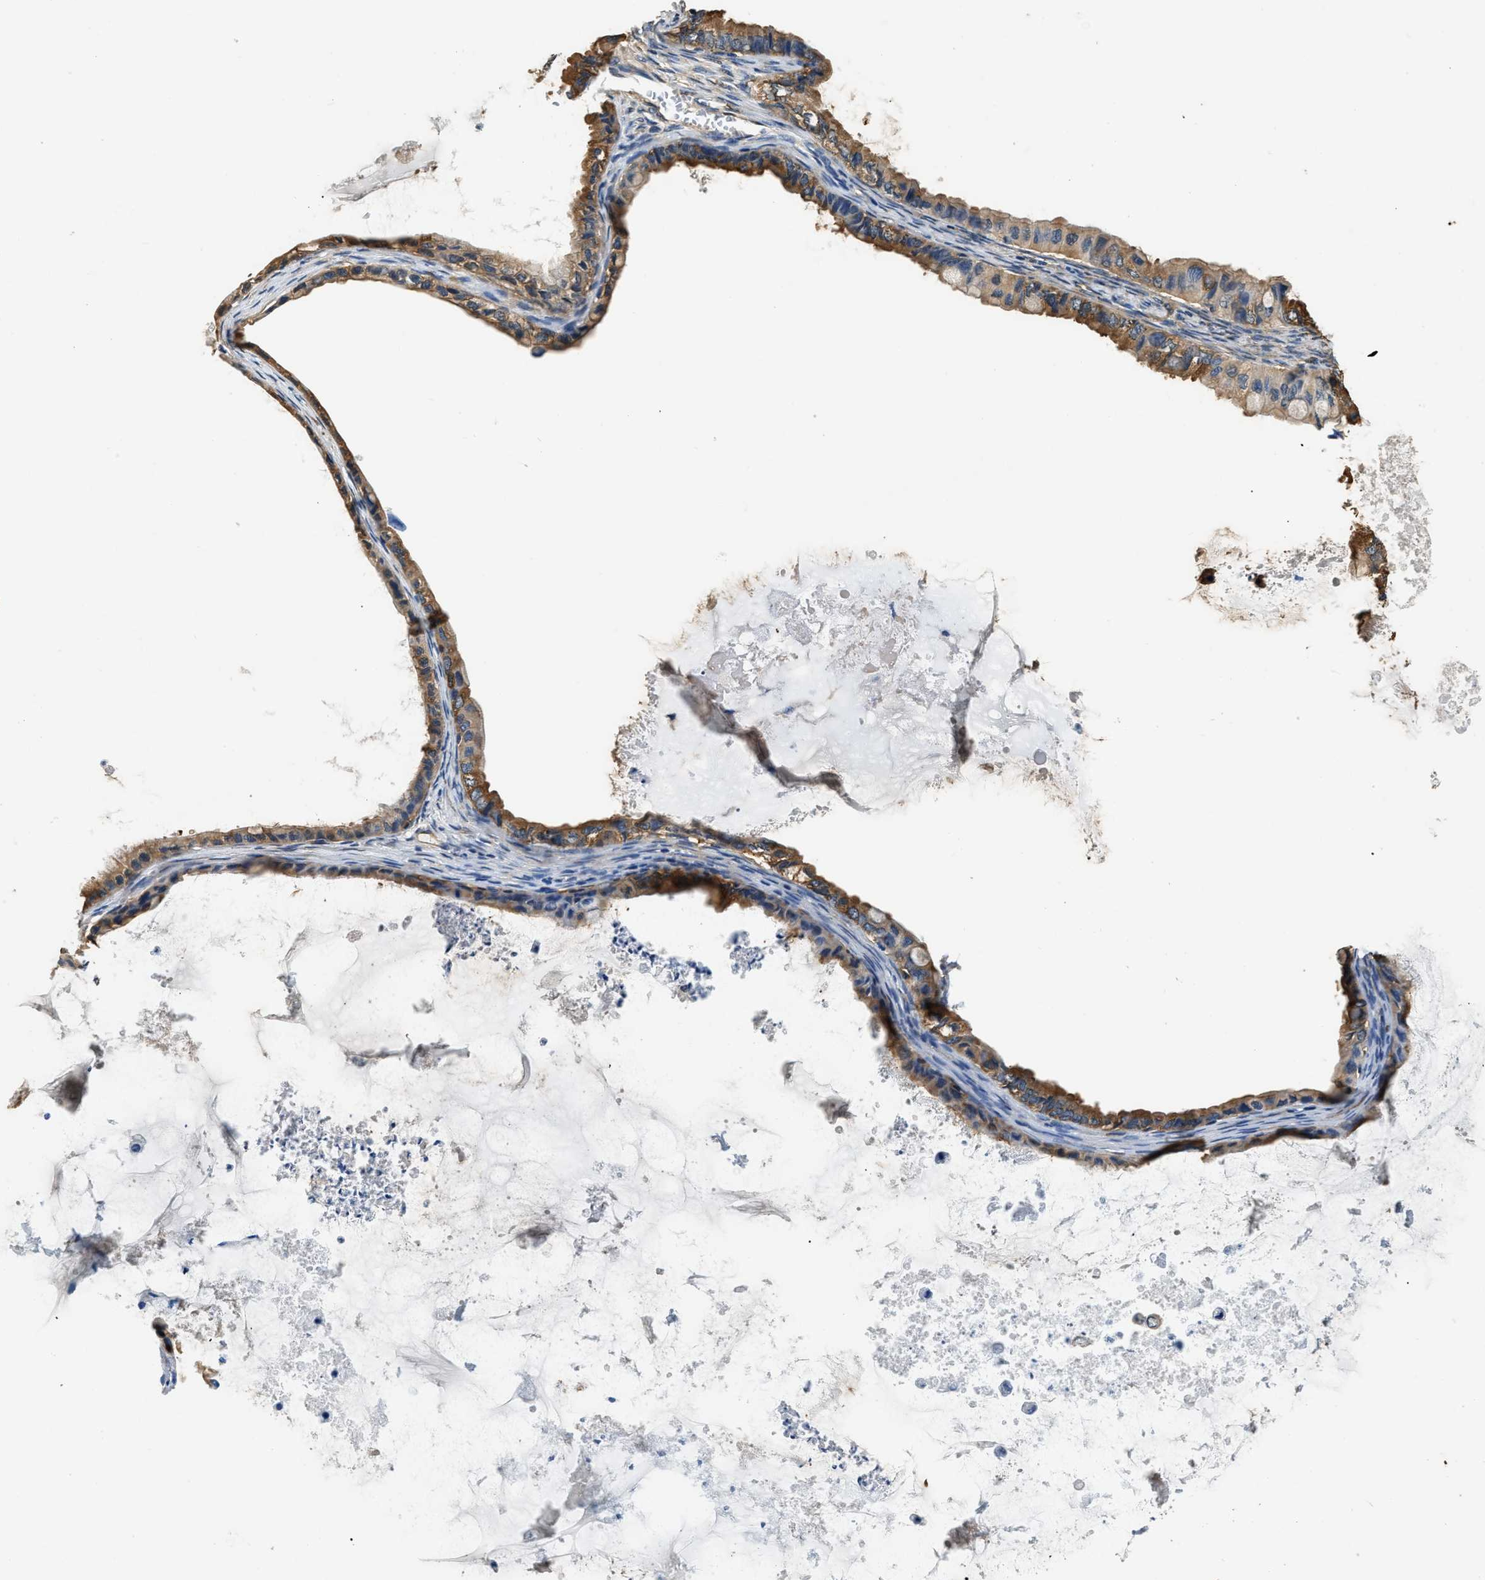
{"staining": {"intensity": "strong", "quantity": ">75%", "location": "cytoplasmic/membranous"}, "tissue": "ovarian cancer", "cell_type": "Tumor cells", "image_type": "cancer", "snomed": [{"axis": "morphology", "description": "Cystadenocarcinoma, mucinous, NOS"}, {"axis": "topography", "description": "Ovary"}], "caption": "DAB (3,3'-diaminobenzidine) immunohistochemical staining of human ovarian cancer demonstrates strong cytoplasmic/membranous protein positivity in approximately >75% of tumor cells.", "gene": "PPP2R1B", "patient": {"sex": "female", "age": 80}}